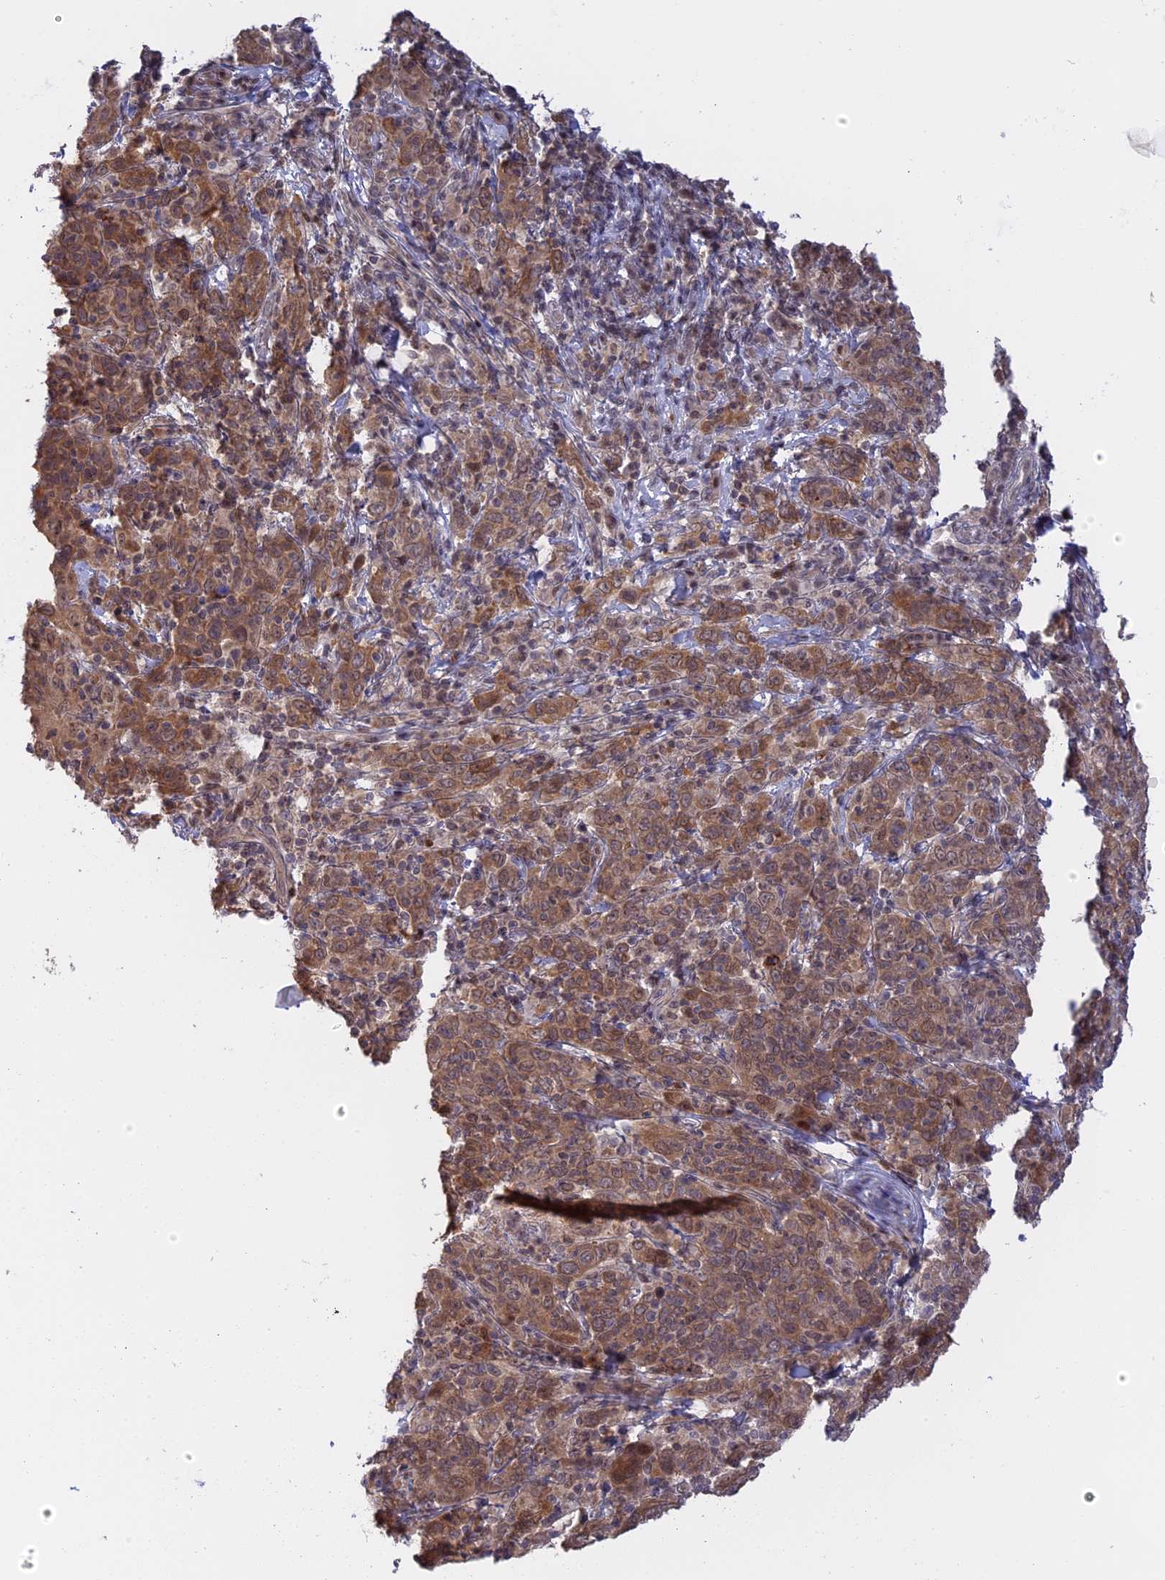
{"staining": {"intensity": "moderate", "quantity": ">75%", "location": "cytoplasmic/membranous,nuclear"}, "tissue": "cervical cancer", "cell_type": "Tumor cells", "image_type": "cancer", "snomed": [{"axis": "morphology", "description": "Squamous cell carcinoma, NOS"}, {"axis": "topography", "description": "Cervix"}], "caption": "Squamous cell carcinoma (cervical) stained with a brown dye reveals moderate cytoplasmic/membranous and nuclear positive expression in approximately >75% of tumor cells.", "gene": "GSKIP", "patient": {"sex": "female", "age": 67}}